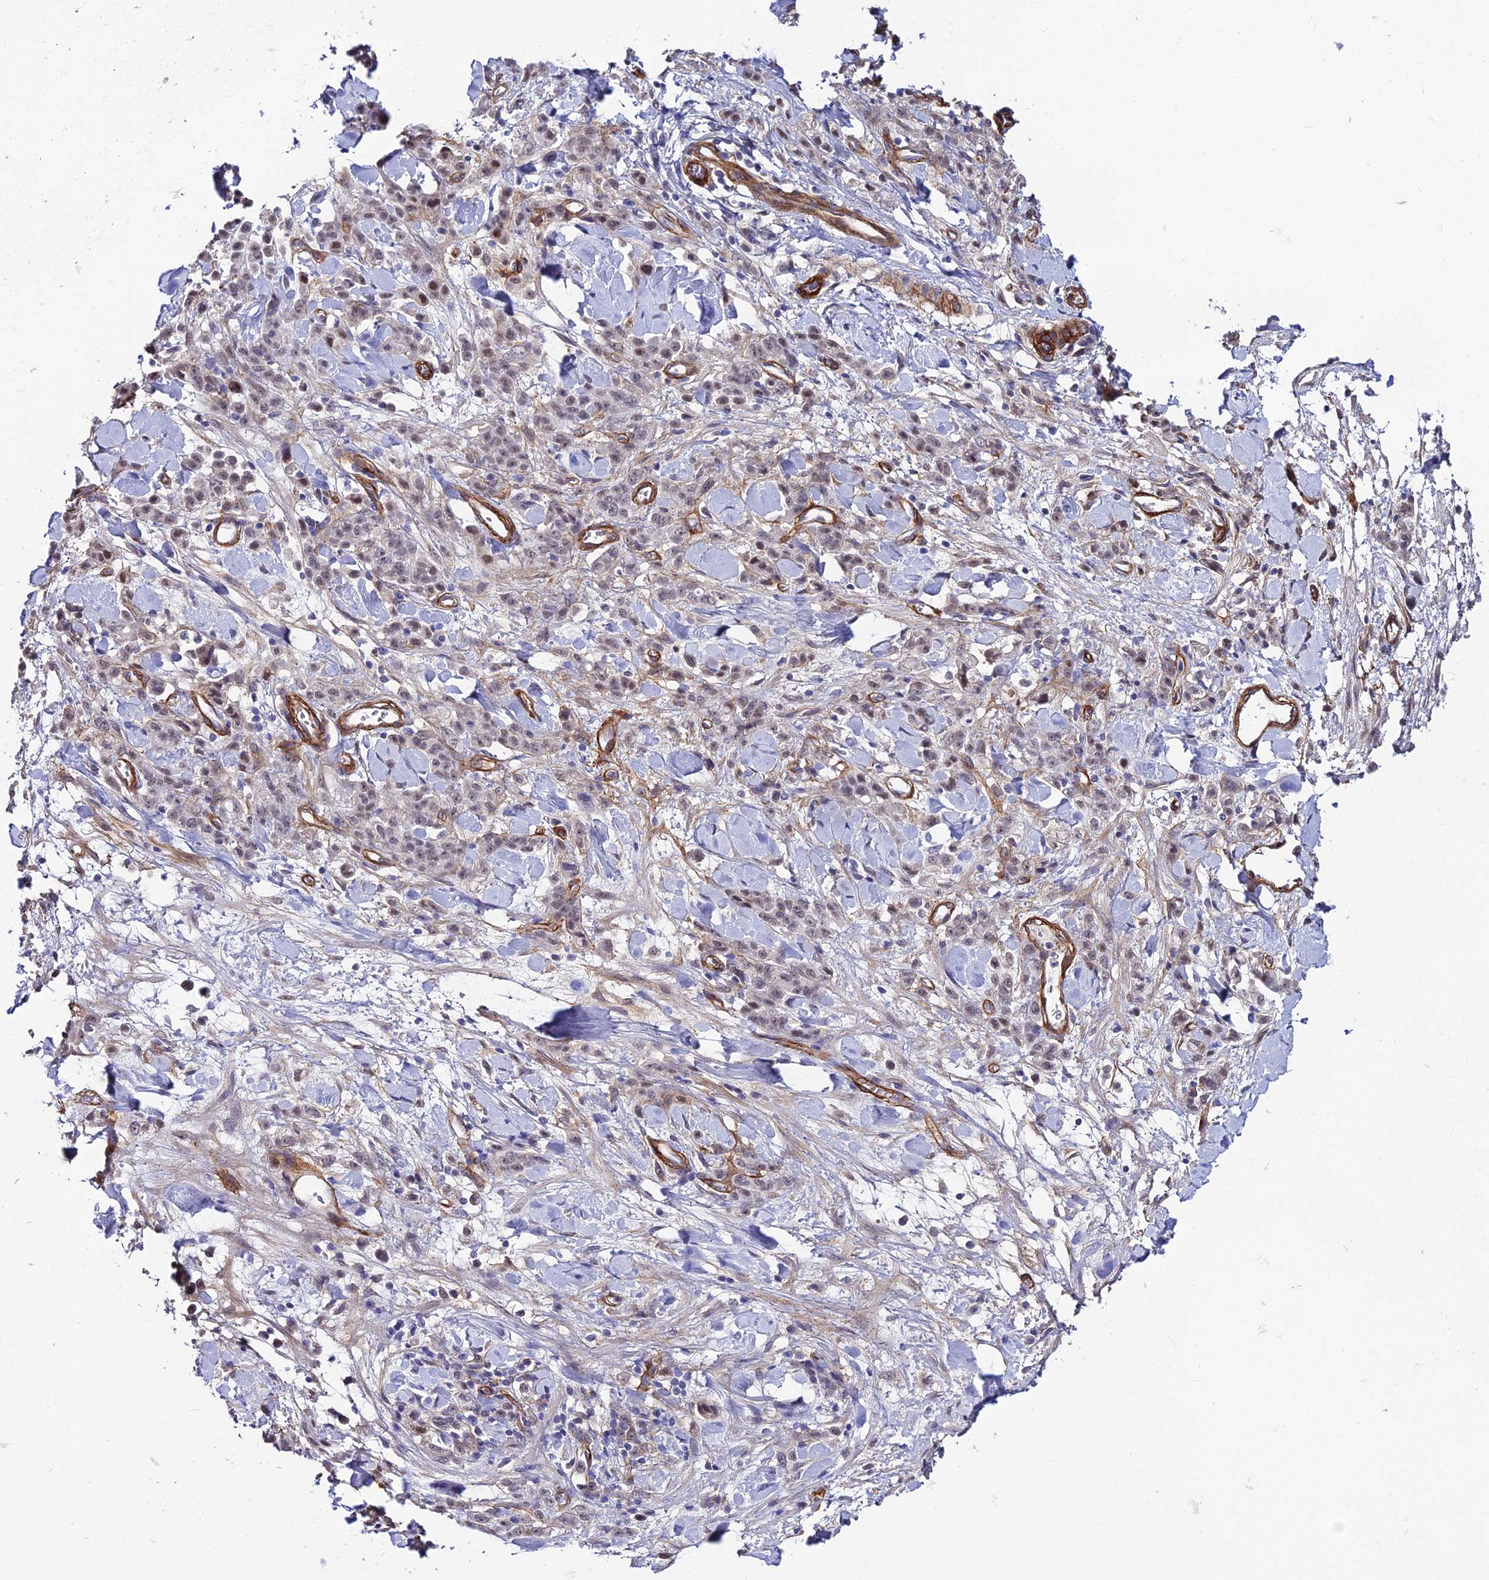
{"staining": {"intensity": "weak", "quantity": "<25%", "location": "nuclear"}, "tissue": "stomach cancer", "cell_type": "Tumor cells", "image_type": "cancer", "snomed": [{"axis": "morphology", "description": "Normal tissue, NOS"}, {"axis": "morphology", "description": "Adenocarcinoma, NOS"}, {"axis": "topography", "description": "Stomach"}], "caption": "Immunohistochemical staining of human adenocarcinoma (stomach) displays no significant expression in tumor cells. The staining was performed using DAB to visualize the protein expression in brown, while the nuclei were stained in blue with hematoxylin (Magnification: 20x).", "gene": "SYT15", "patient": {"sex": "male", "age": 82}}